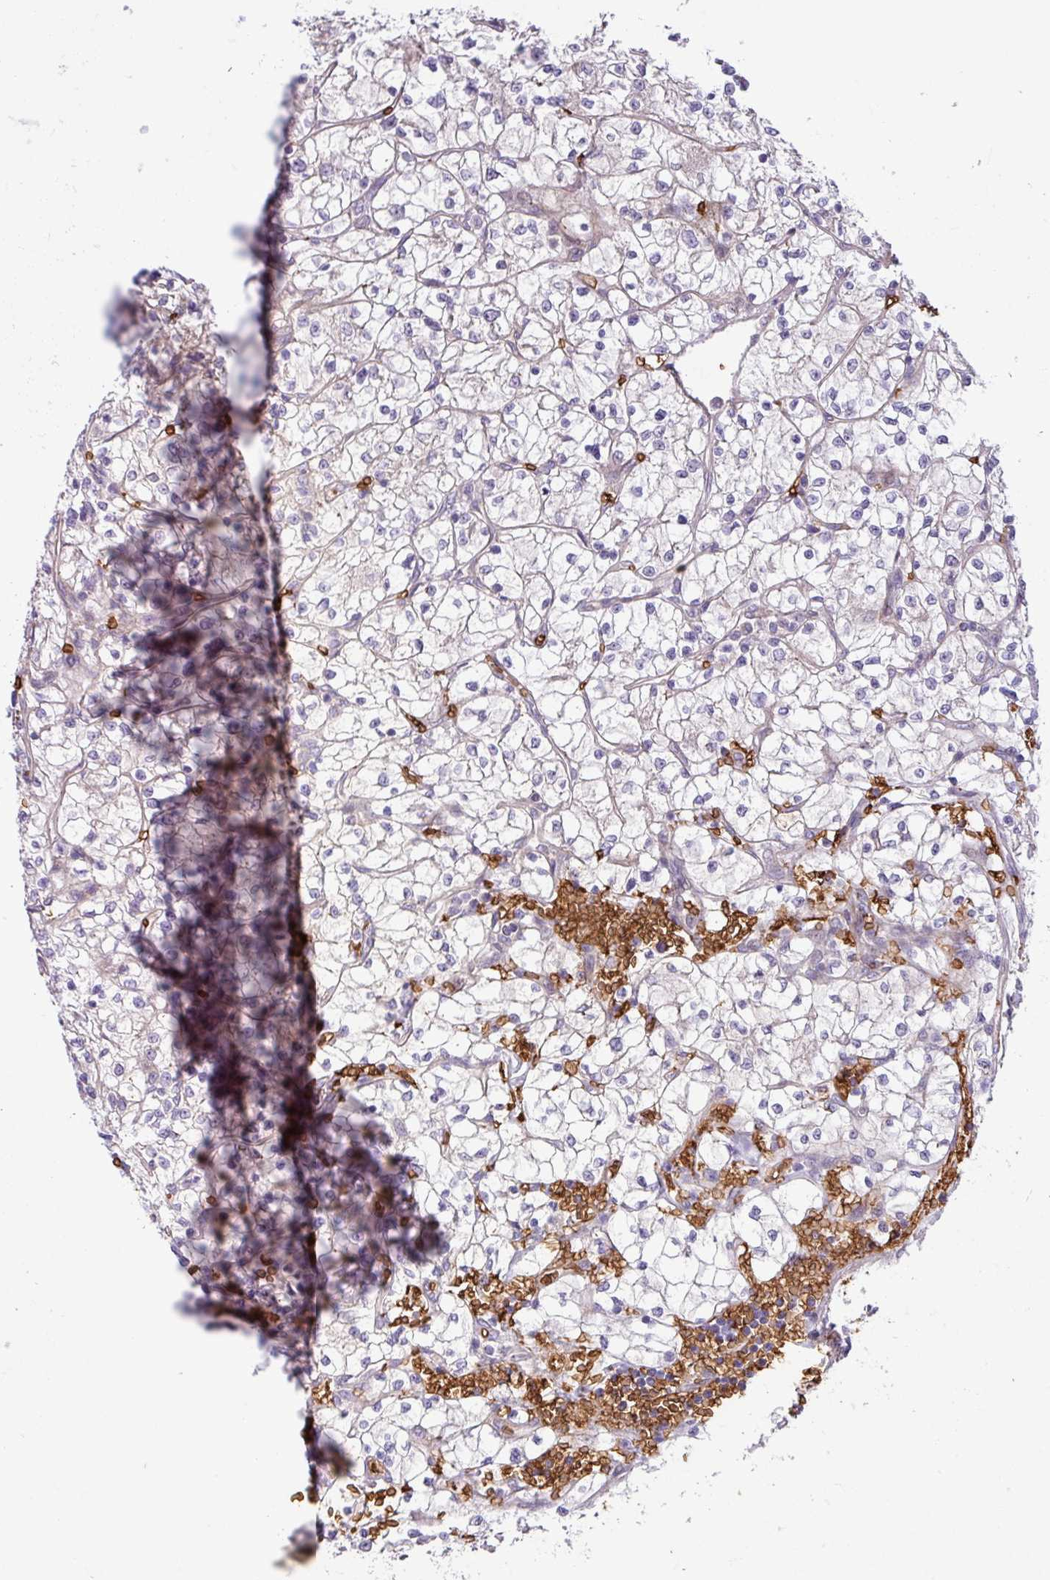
{"staining": {"intensity": "negative", "quantity": "none", "location": "none"}, "tissue": "renal cancer", "cell_type": "Tumor cells", "image_type": "cancer", "snomed": [{"axis": "morphology", "description": "Adenocarcinoma, NOS"}, {"axis": "topography", "description": "Kidney"}], "caption": "This is an IHC photomicrograph of human adenocarcinoma (renal). There is no positivity in tumor cells.", "gene": "RAD21L1", "patient": {"sex": "female", "age": 64}}